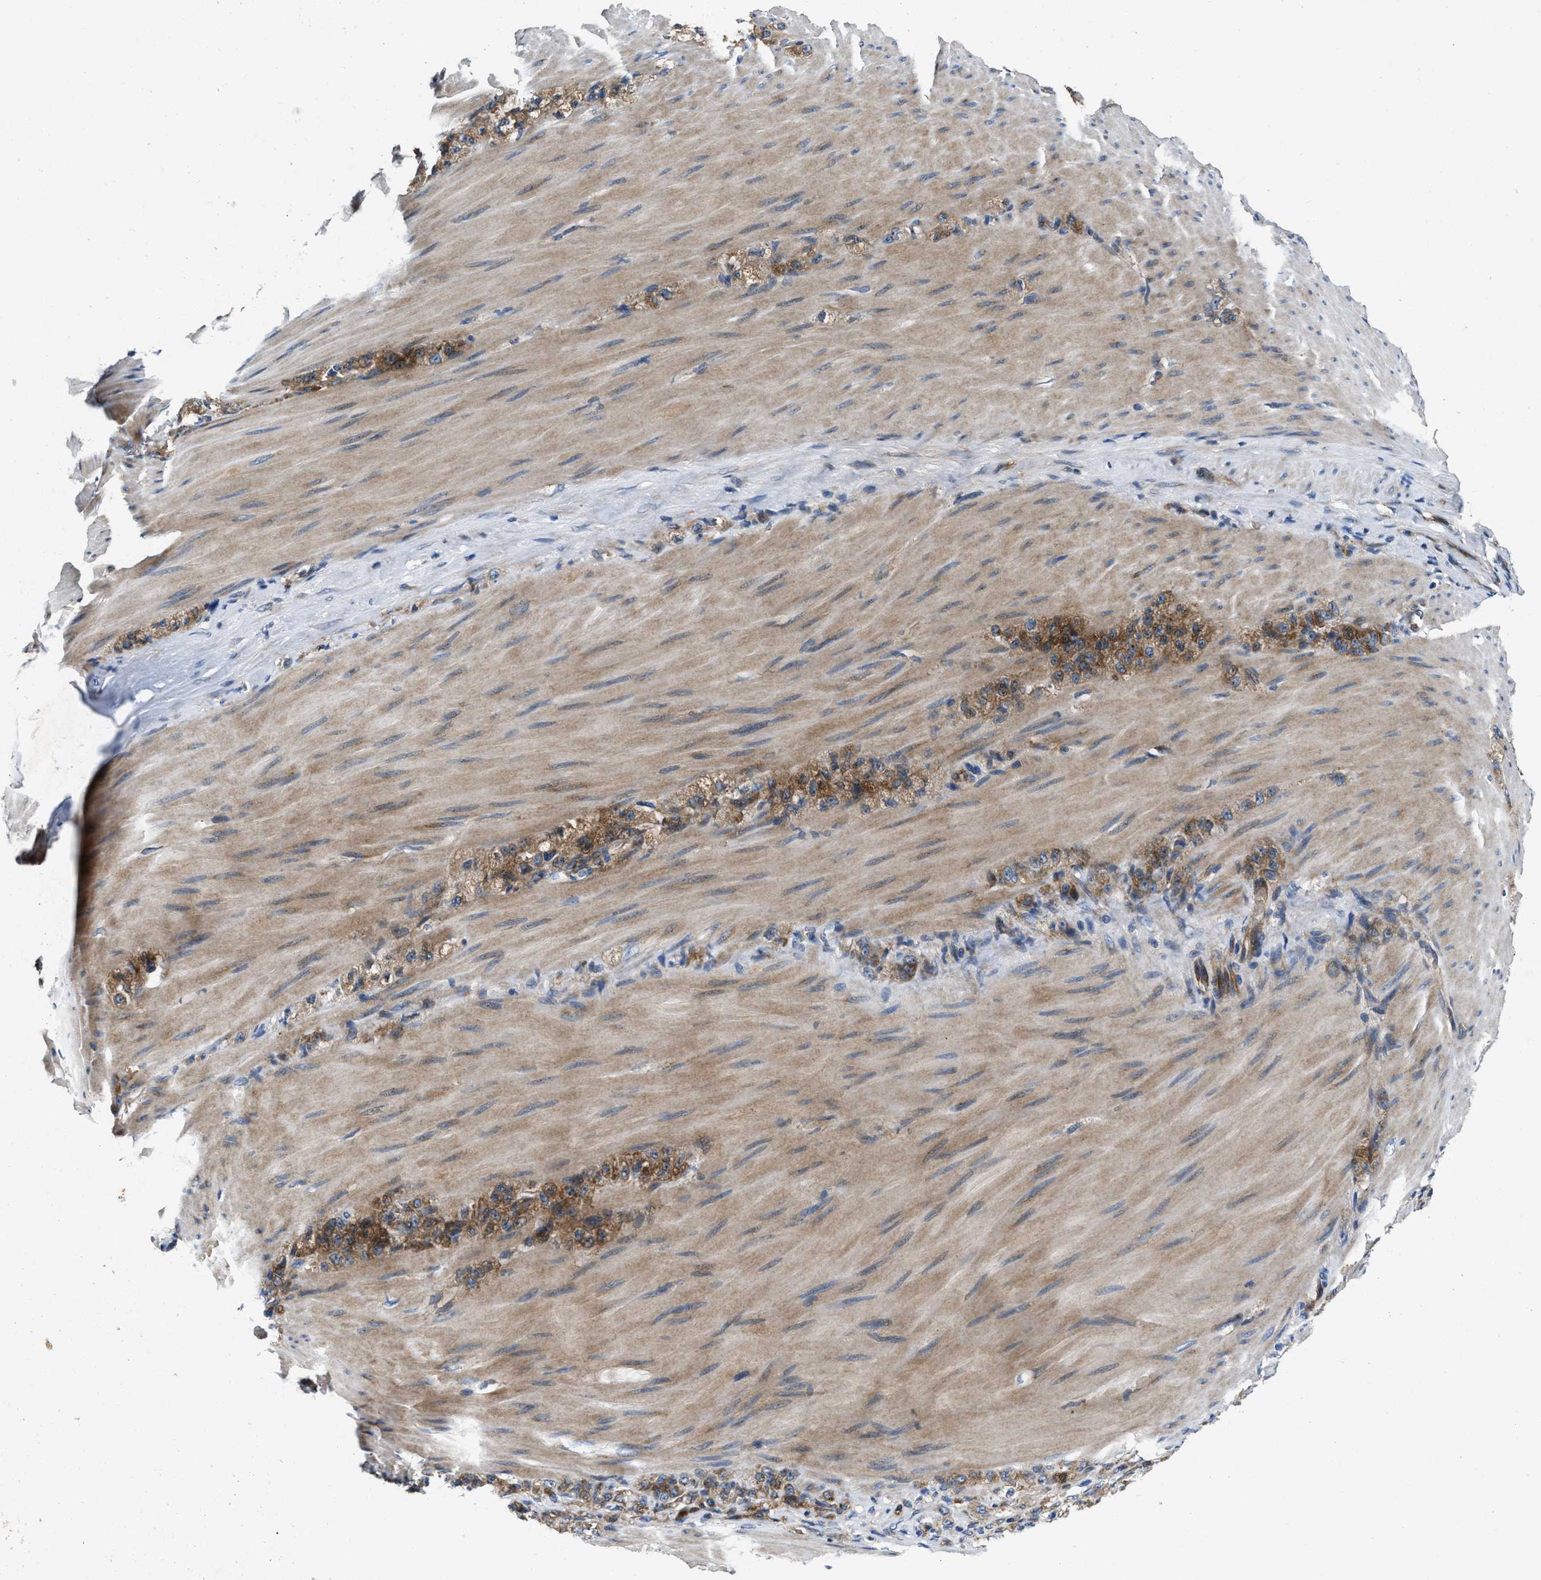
{"staining": {"intensity": "moderate", "quantity": ">75%", "location": "cytoplasmic/membranous"}, "tissue": "stomach cancer", "cell_type": "Tumor cells", "image_type": "cancer", "snomed": [{"axis": "morphology", "description": "Normal tissue, NOS"}, {"axis": "morphology", "description": "Adenocarcinoma, NOS"}, {"axis": "topography", "description": "Stomach"}], "caption": "This image displays IHC staining of stomach cancer (adenocarcinoma), with medium moderate cytoplasmic/membranous expression in about >75% of tumor cells.", "gene": "PTAR1", "patient": {"sex": "male", "age": 82}}